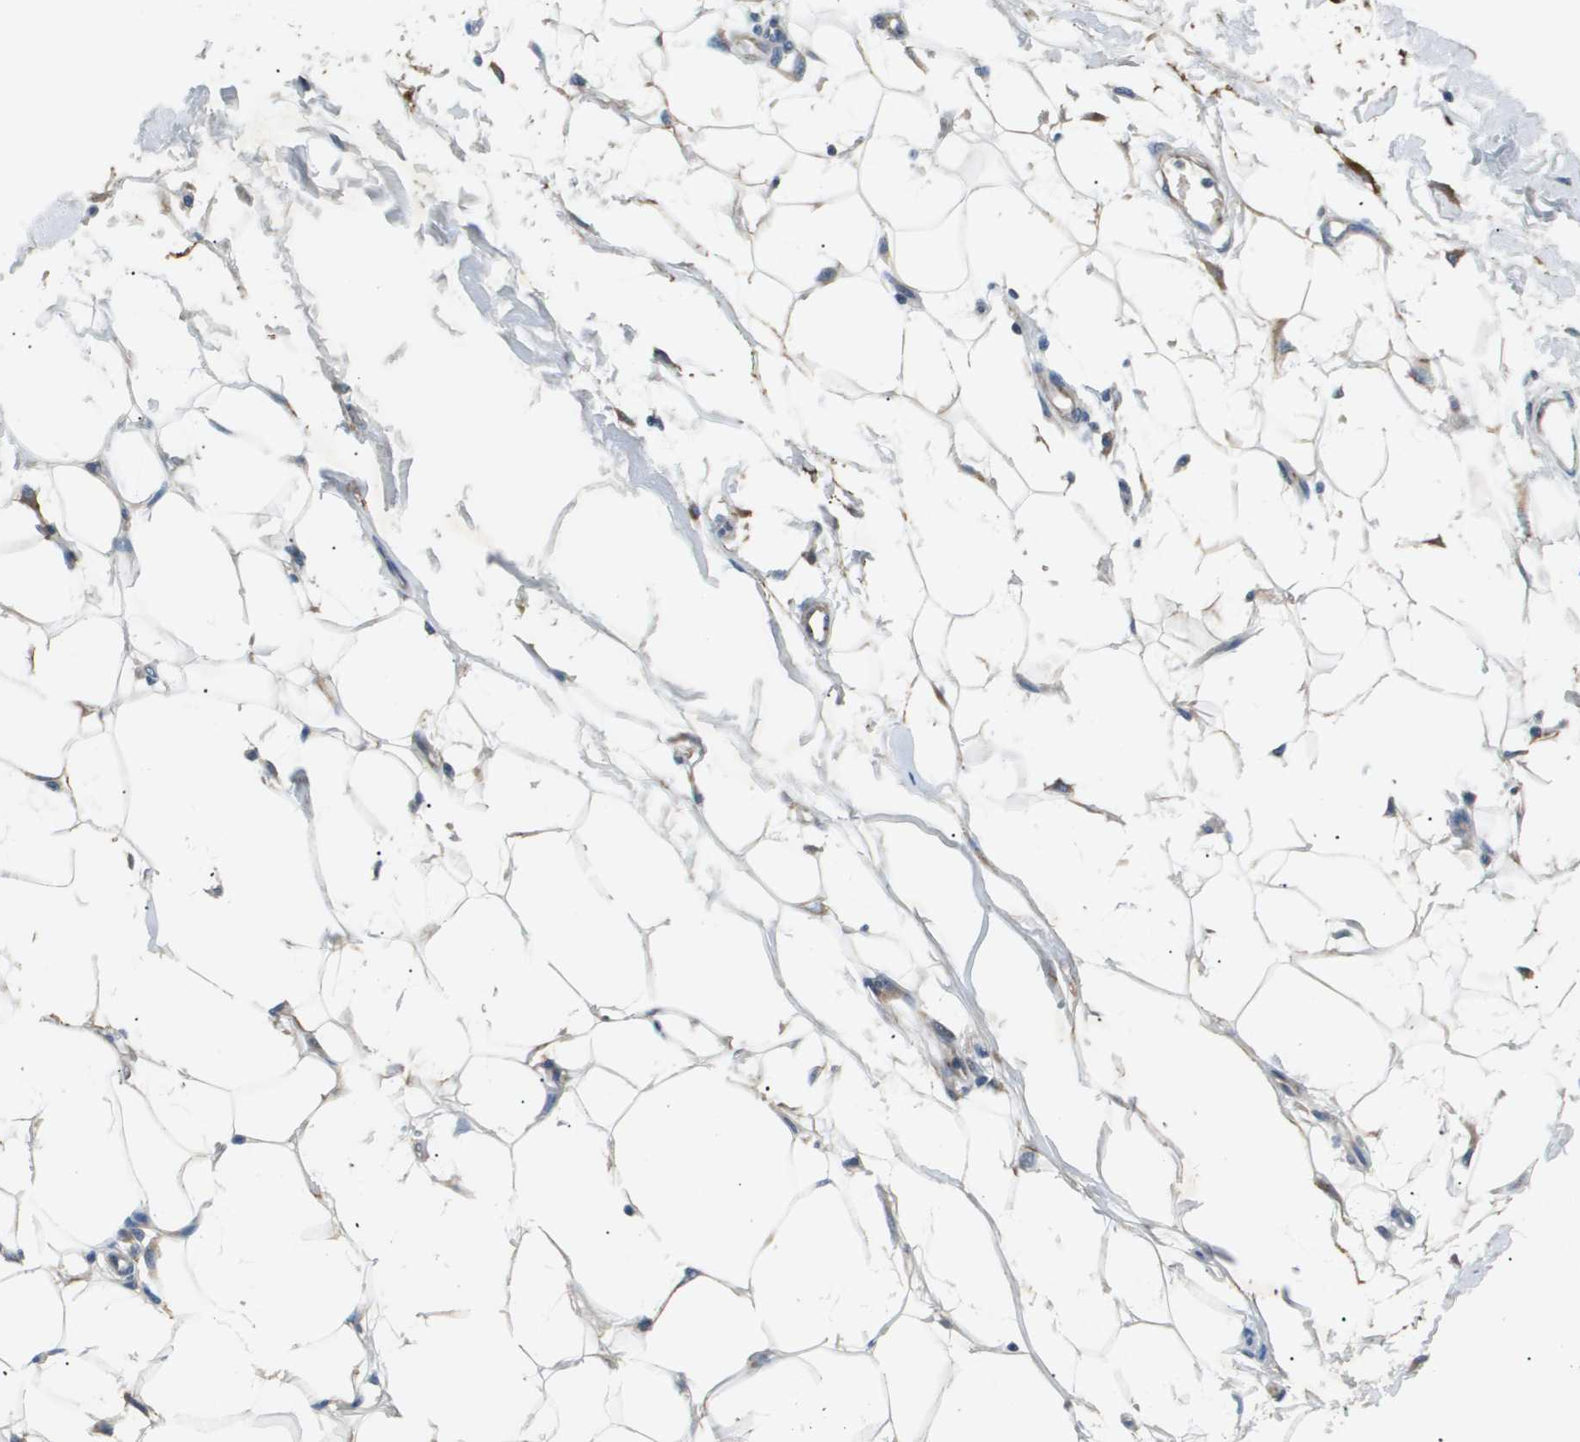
{"staining": {"intensity": "weak", "quantity": ">75%", "location": "cytoplasmic/membranous"}, "tissue": "adipose tissue", "cell_type": "Adipocytes", "image_type": "normal", "snomed": [{"axis": "morphology", "description": "Normal tissue, NOS"}, {"axis": "morphology", "description": "Squamous cell carcinoma, NOS"}, {"axis": "topography", "description": "Skin"}, {"axis": "topography", "description": "Peripheral nerve tissue"}], "caption": "Adipocytes display weak cytoplasmic/membranous positivity in approximately >75% of cells in benign adipose tissue.", "gene": "OTUD5", "patient": {"sex": "male", "age": 83}}